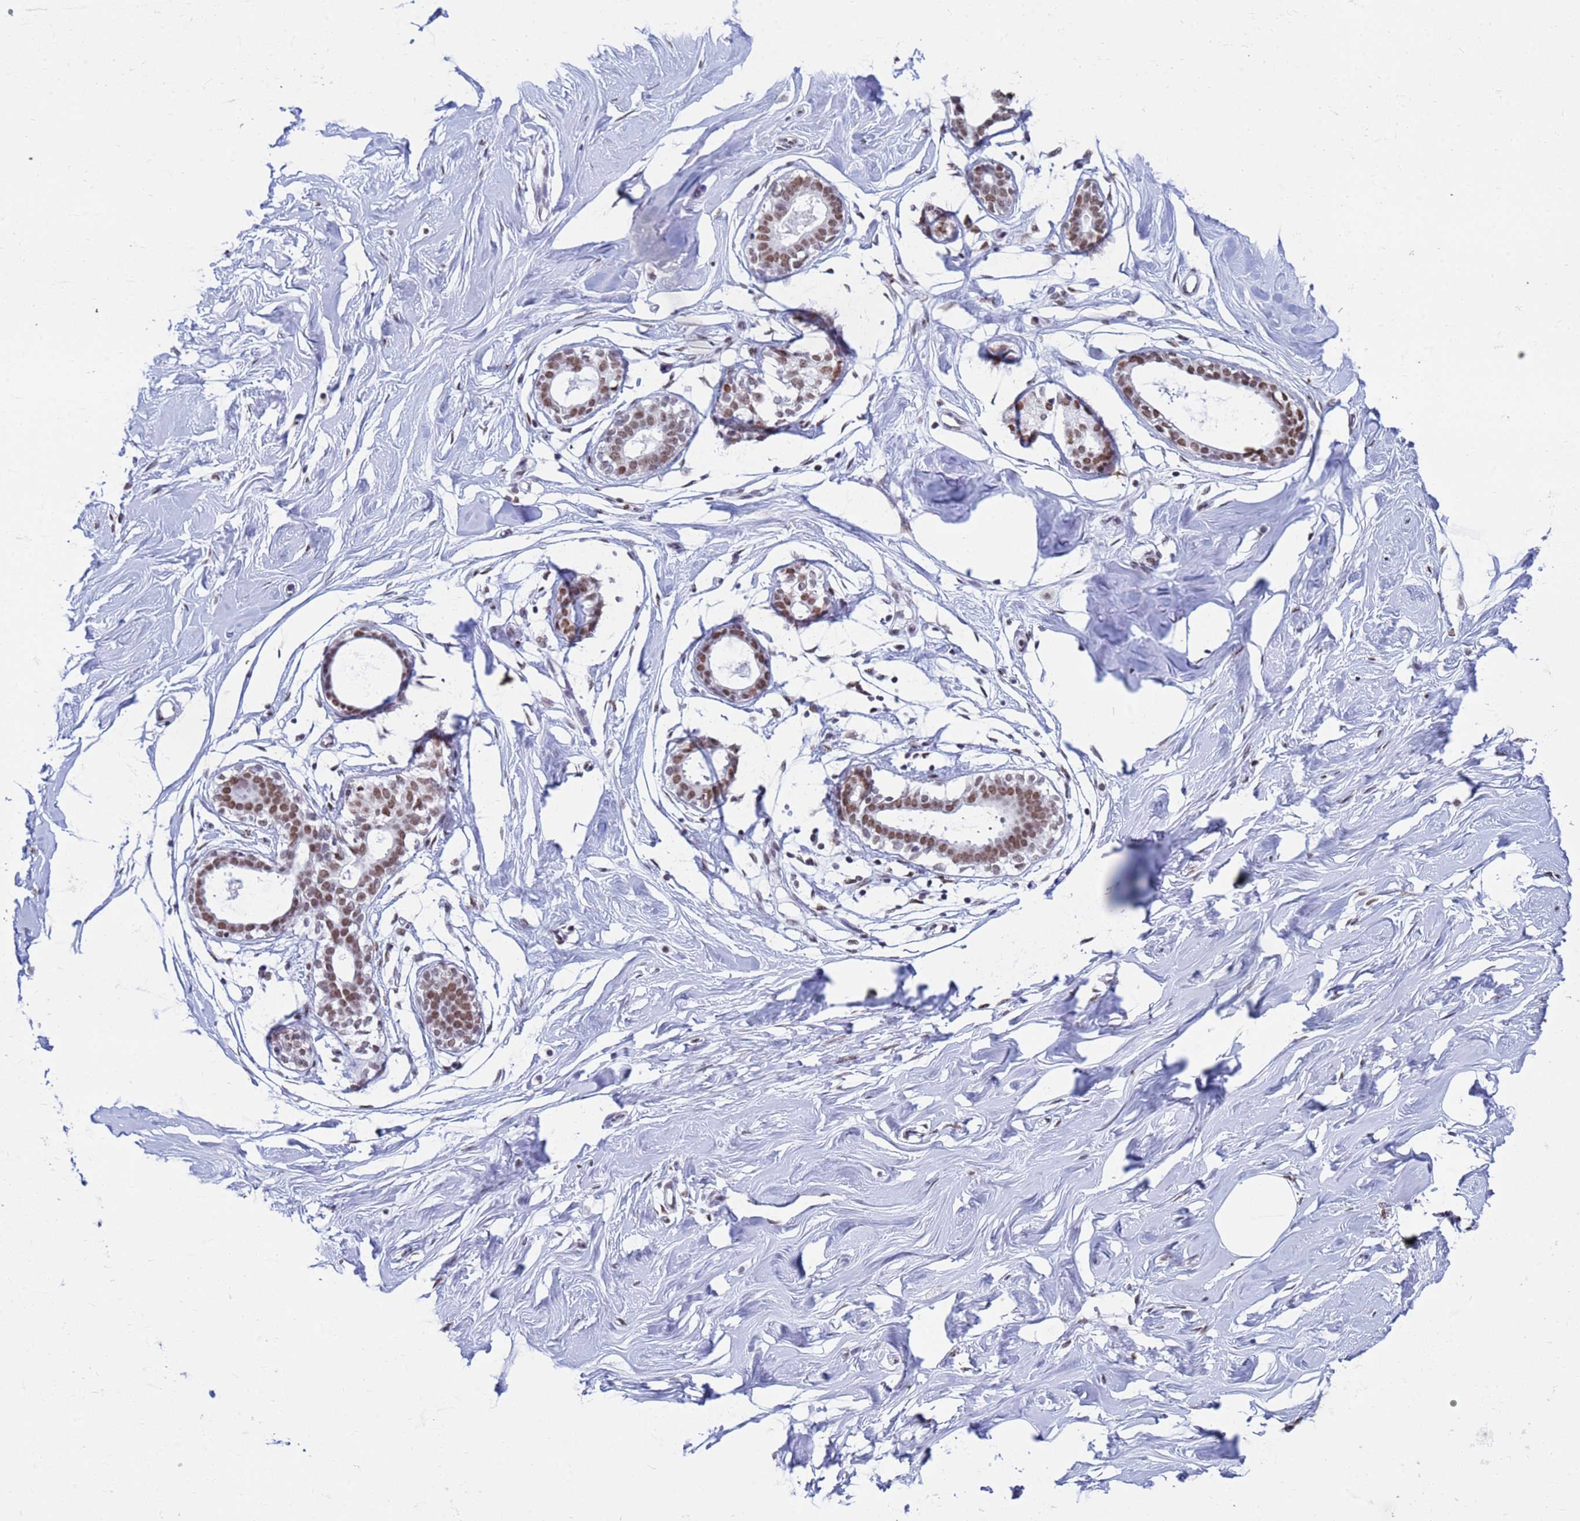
{"staining": {"intensity": "weak", "quantity": ">75%", "location": "nuclear"}, "tissue": "breast", "cell_type": "Adipocytes", "image_type": "normal", "snomed": [{"axis": "morphology", "description": "Normal tissue, NOS"}, {"axis": "morphology", "description": "Adenoma, NOS"}, {"axis": "topography", "description": "Breast"}], "caption": "Protein analysis of unremarkable breast displays weak nuclear staining in about >75% of adipocytes. Using DAB (brown) and hematoxylin (blue) stains, captured at high magnification using brightfield microscopy.", "gene": "FAM170B", "patient": {"sex": "female", "age": 23}}